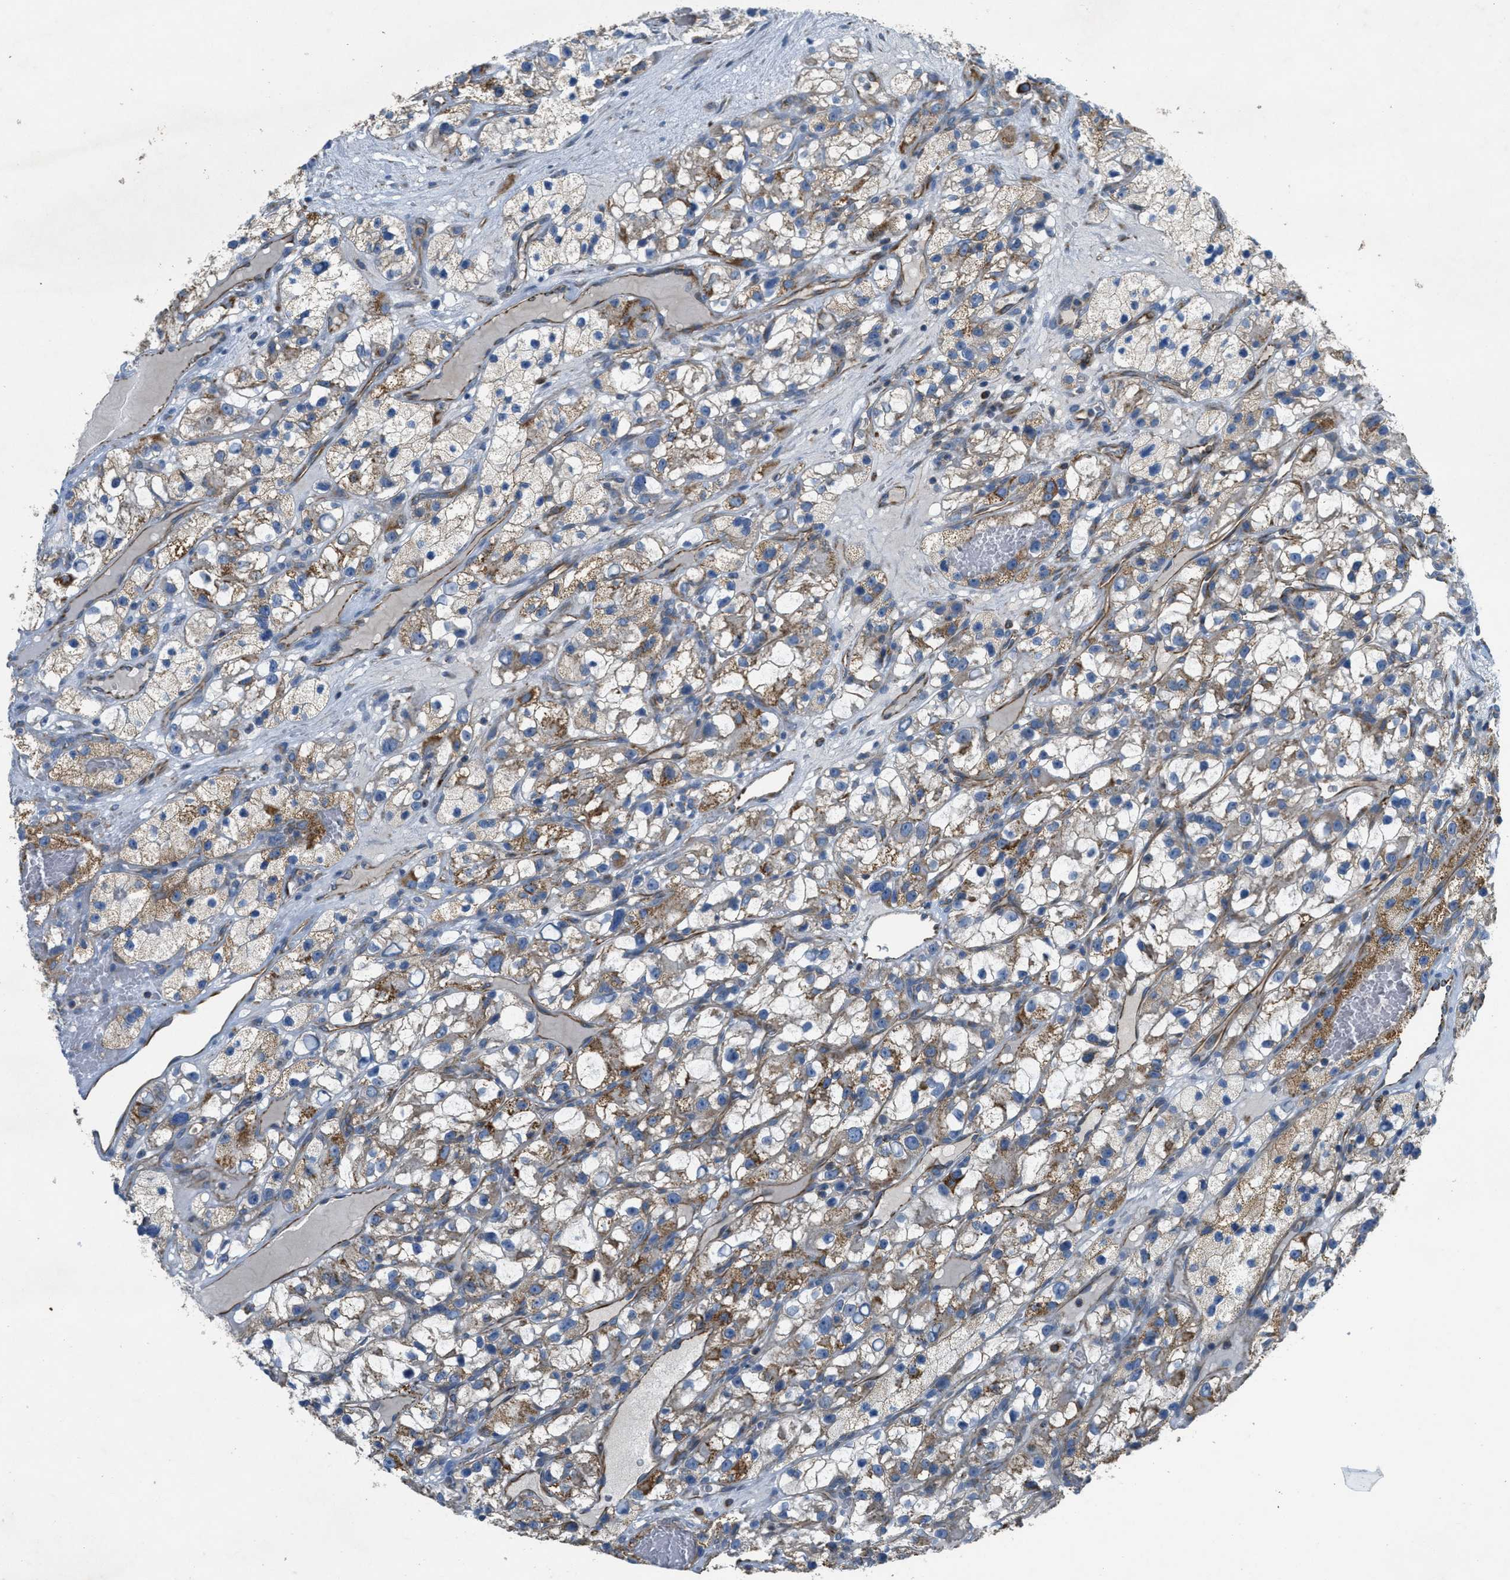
{"staining": {"intensity": "moderate", "quantity": "<25%", "location": "cytoplasmic/membranous"}, "tissue": "renal cancer", "cell_type": "Tumor cells", "image_type": "cancer", "snomed": [{"axis": "morphology", "description": "Adenocarcinoma, NOS"}, {"axis": "topography", "description": "Kidney"}], "caption": "An immunohistochemistry image of neoplastic tissue is shown. Protein staining in brown highlights moderate cytoplasmic/membranous positivity in renal cancer (adenocarcinoma) within tumor cells. (brown staining indicates protein expression, while blue staining denotes nuclei).", "gene": "BTN3A1", "patient": {"sex": "female", "age": 57}}